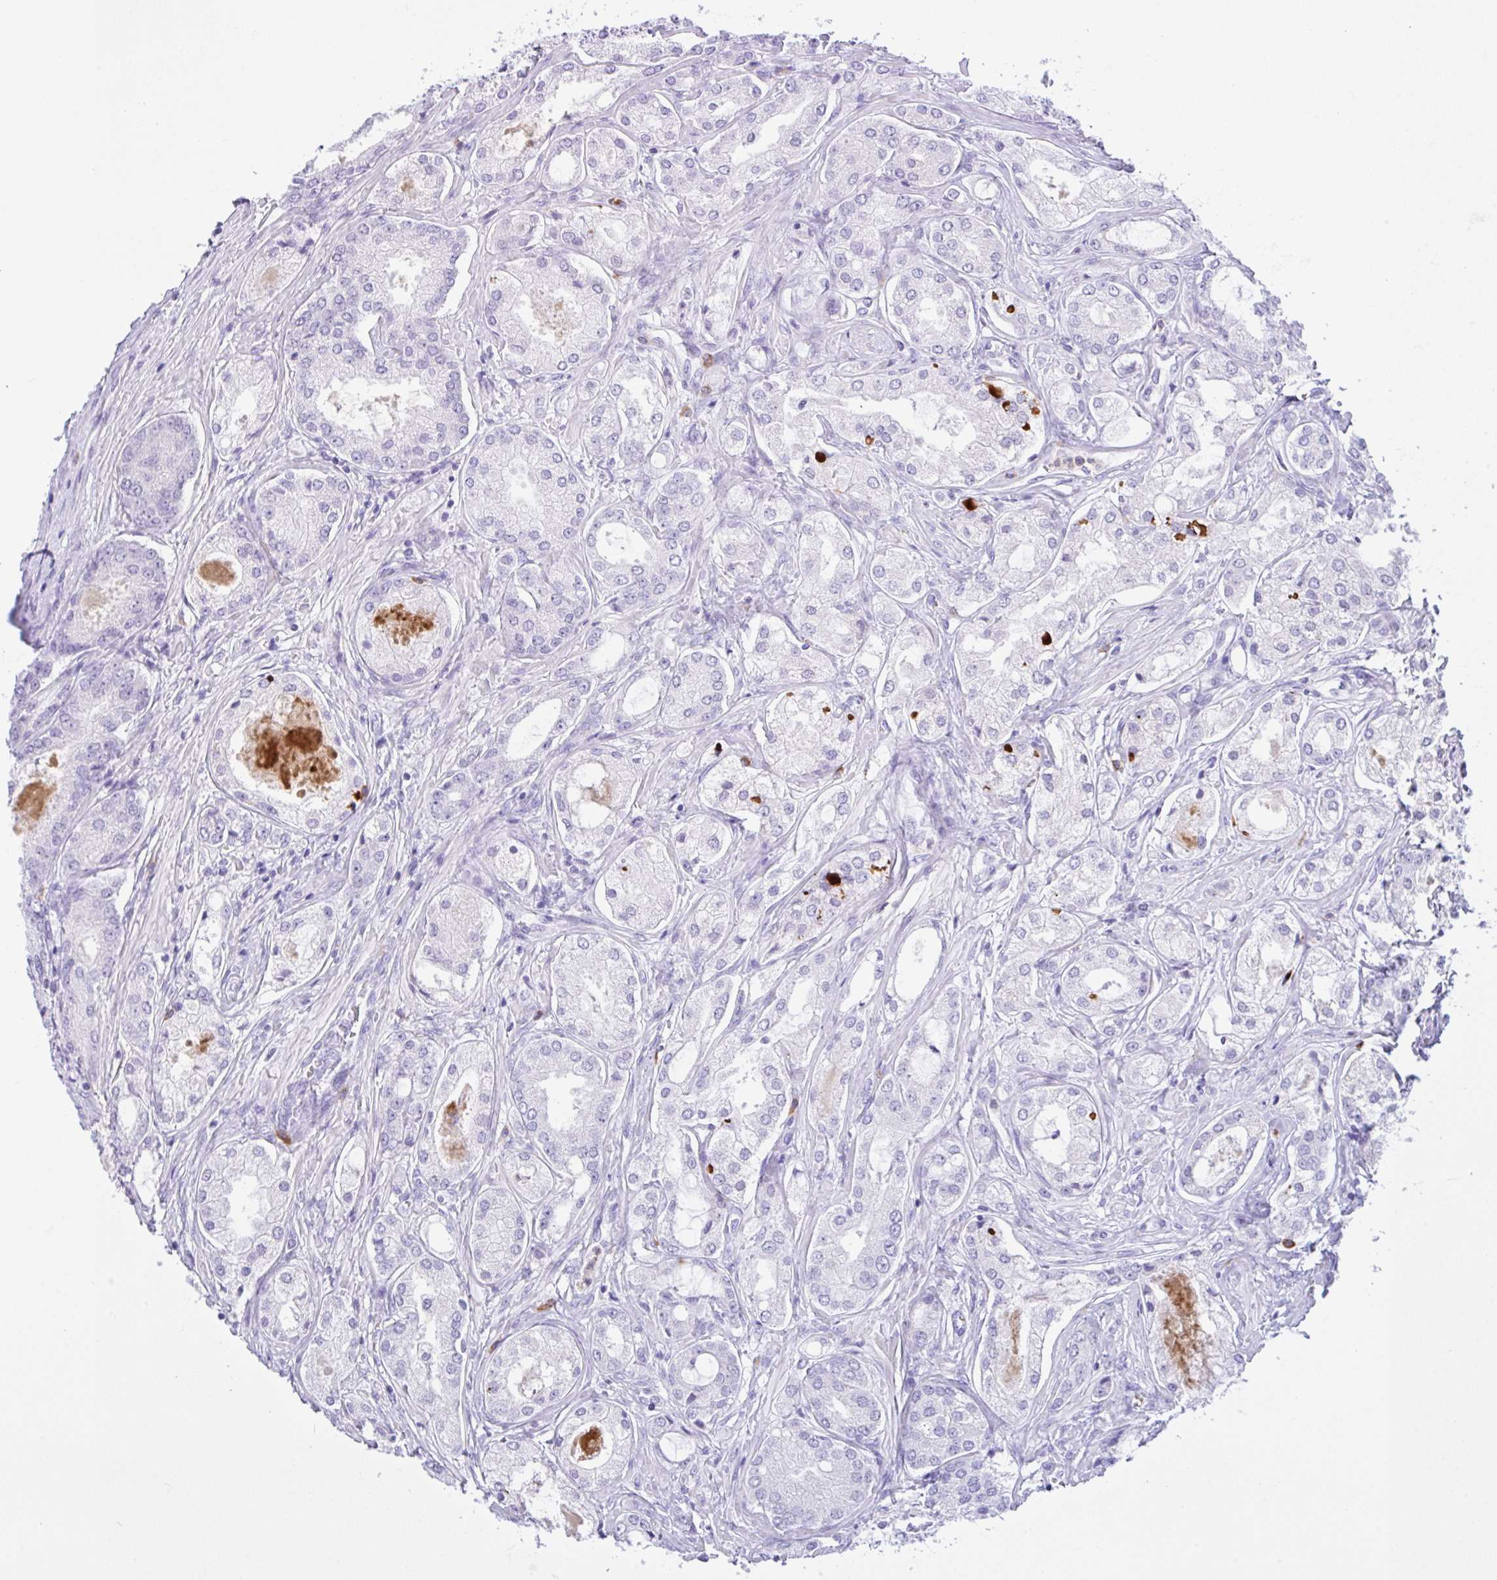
{"staining": {"intensity": "negative", "quantity": "none", "location": "none"}, "tissue": "prostate cancer", "cell_type": "Tumor cells", "image_type": "cancer", "snomed": [{"axis": "morphology", "description": "Adenocarcinoma, Low grade"}, {"axis": "topography", "description": "Prostate"}], "caption": "Immunohistochemical staining of prostate cancer shows no significant staining in tumor cells. (DAB immunohistochemistry (IHC) with hematoxylin counter stain).", "gene": "NCF1", "patient": {"sex": "male", "age": 68}}